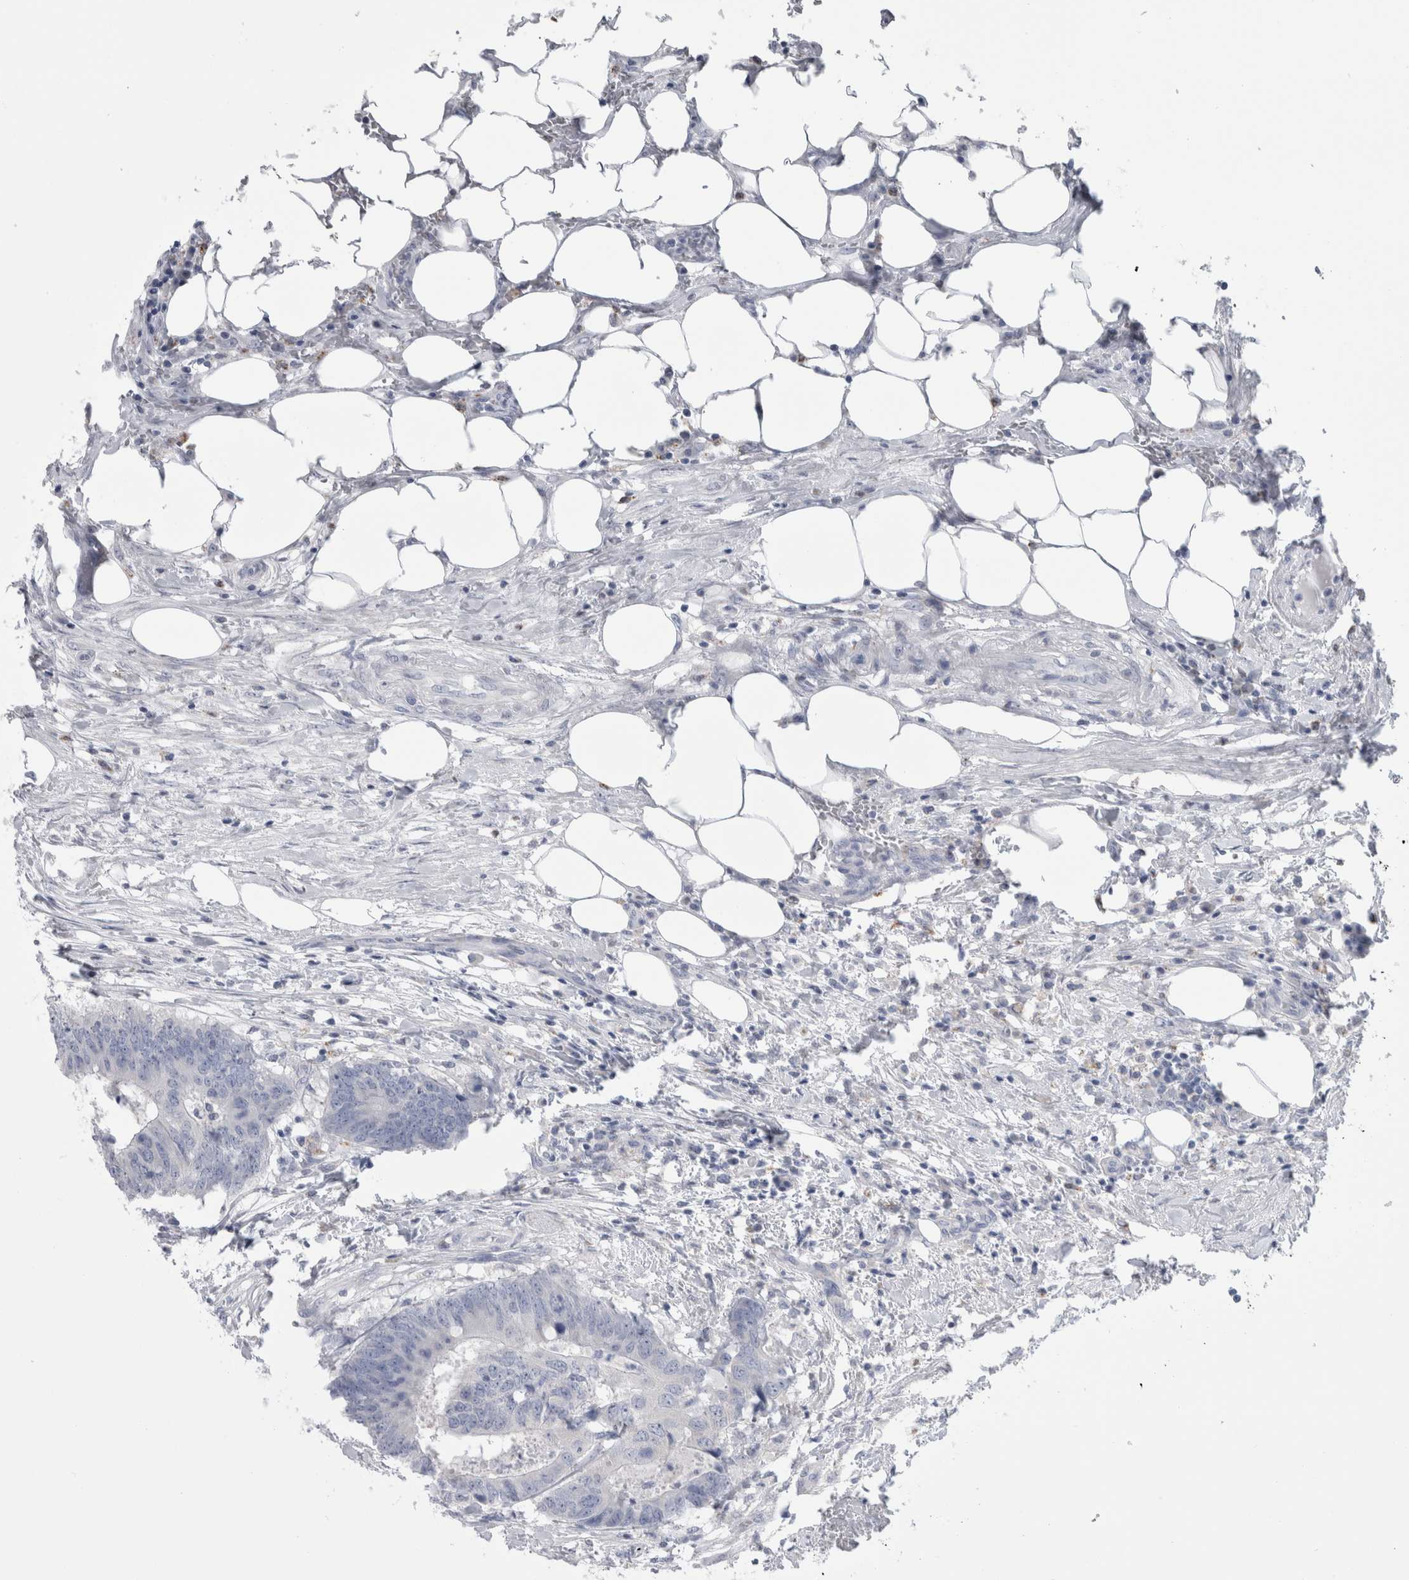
{"staining": {"intensity": "negative", "quantity": "none", "location": "none"}, "tissue": "colorectal cancer", "cell_type": "Tumor cells", "image_type": "cancer", "snomed": [{"axis": "morphology", "description": "Adenocarcinoma, NOS"}, {"axis": "topography", "description": "Colon"}], "caption": "A high-resolution histopathology image shows immunohistochemistry (IHC) staining of colorectal cancer (adenocarcinoma), which shows no significant positivity in tumor cells.", "gene": "GATM", "patient": {"sex": "male", "age": 56}}